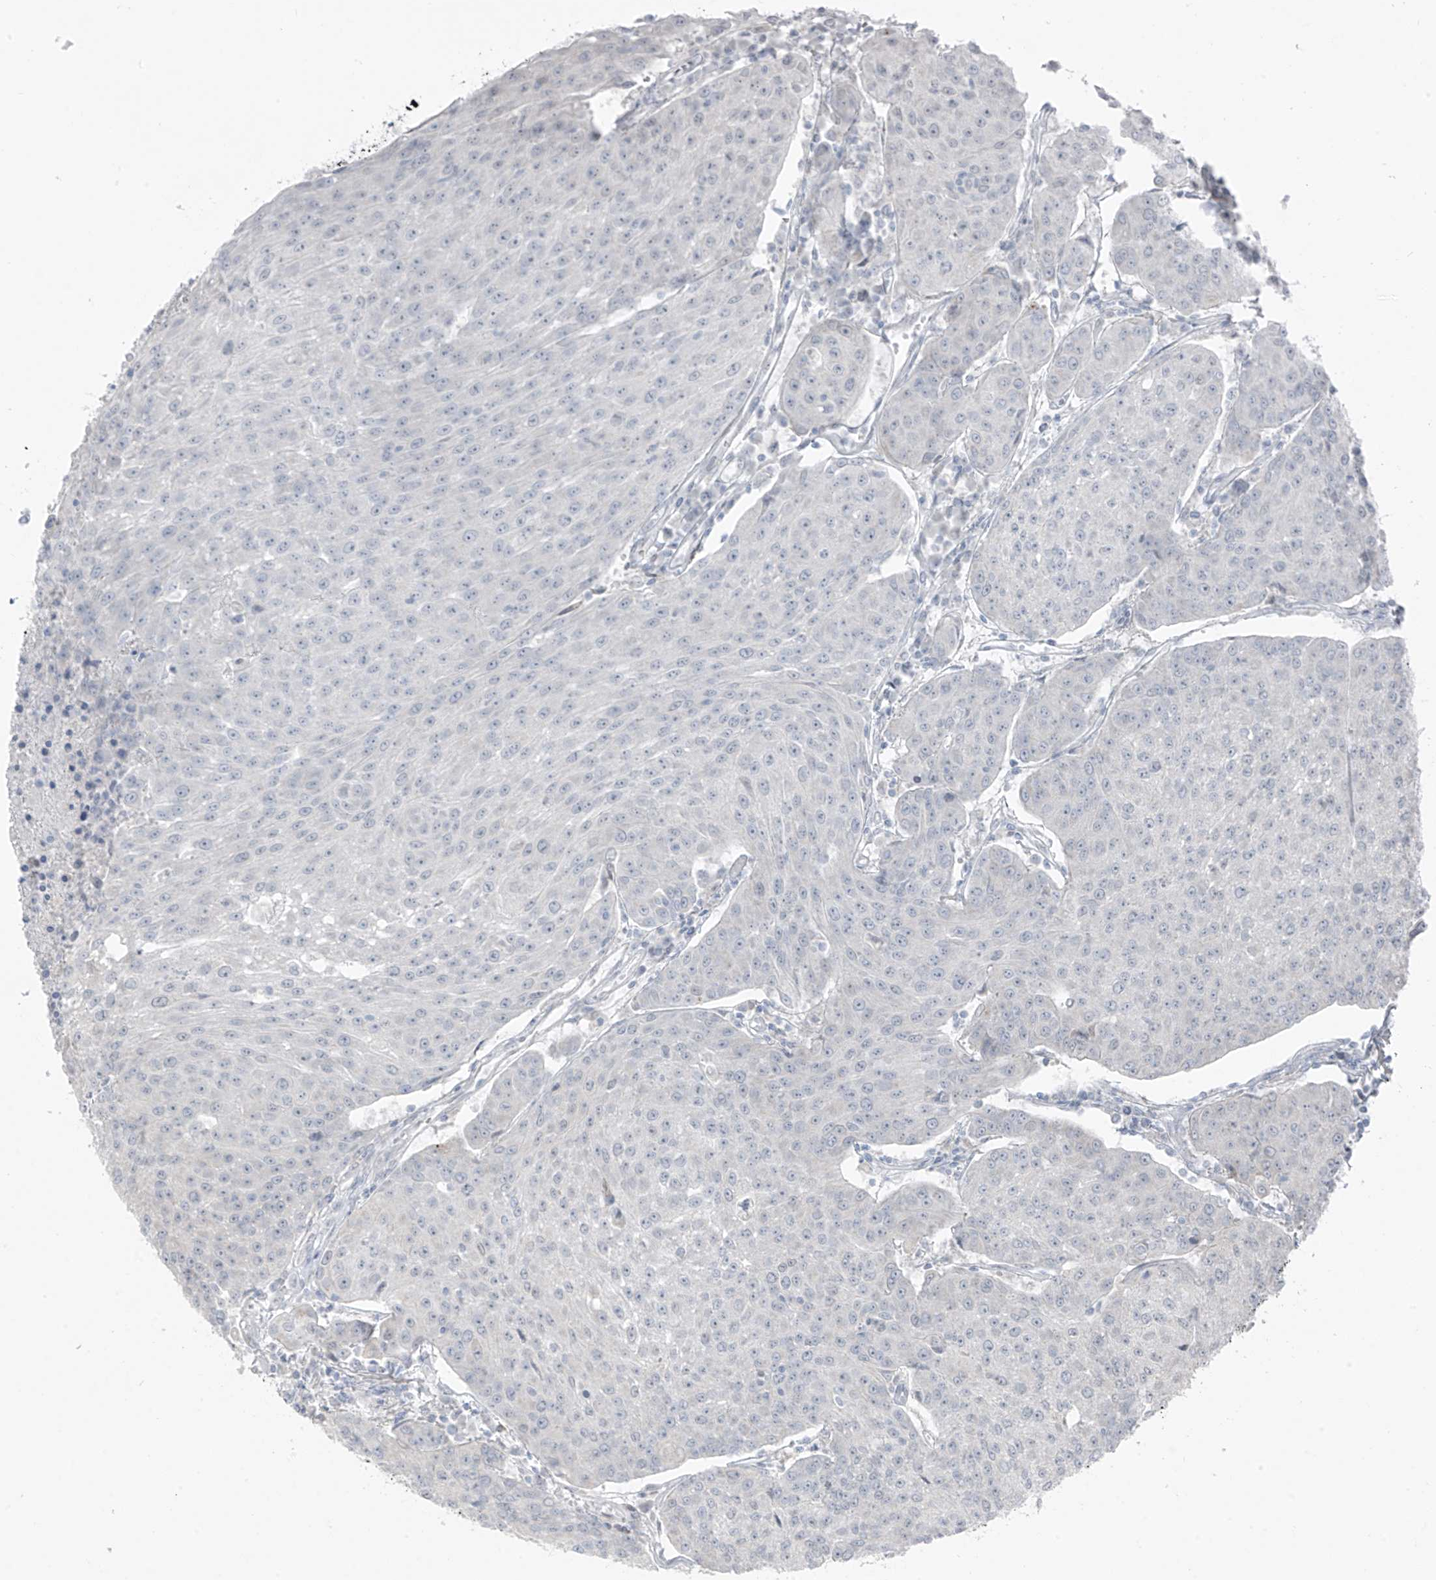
{"staining": {"intensity": "negative", "quantity": "none", "location": "none"}, "tissue": "urothelial cancer", "cell_type": "Tumor cells", "image_type": "cancer", "snomed": [{"axis": "morphology", "description": "Urothelial carcinoma, High grade"}, {"axis": "topography", "description": "Urinary bladder"}], "caption": "DAB immunohistochemical staining of human urothelial cancer demonstrates no significant positivity in tumor cells.", "gene": "PRDM6", "patient": {"sex": "female", "age": 85}}